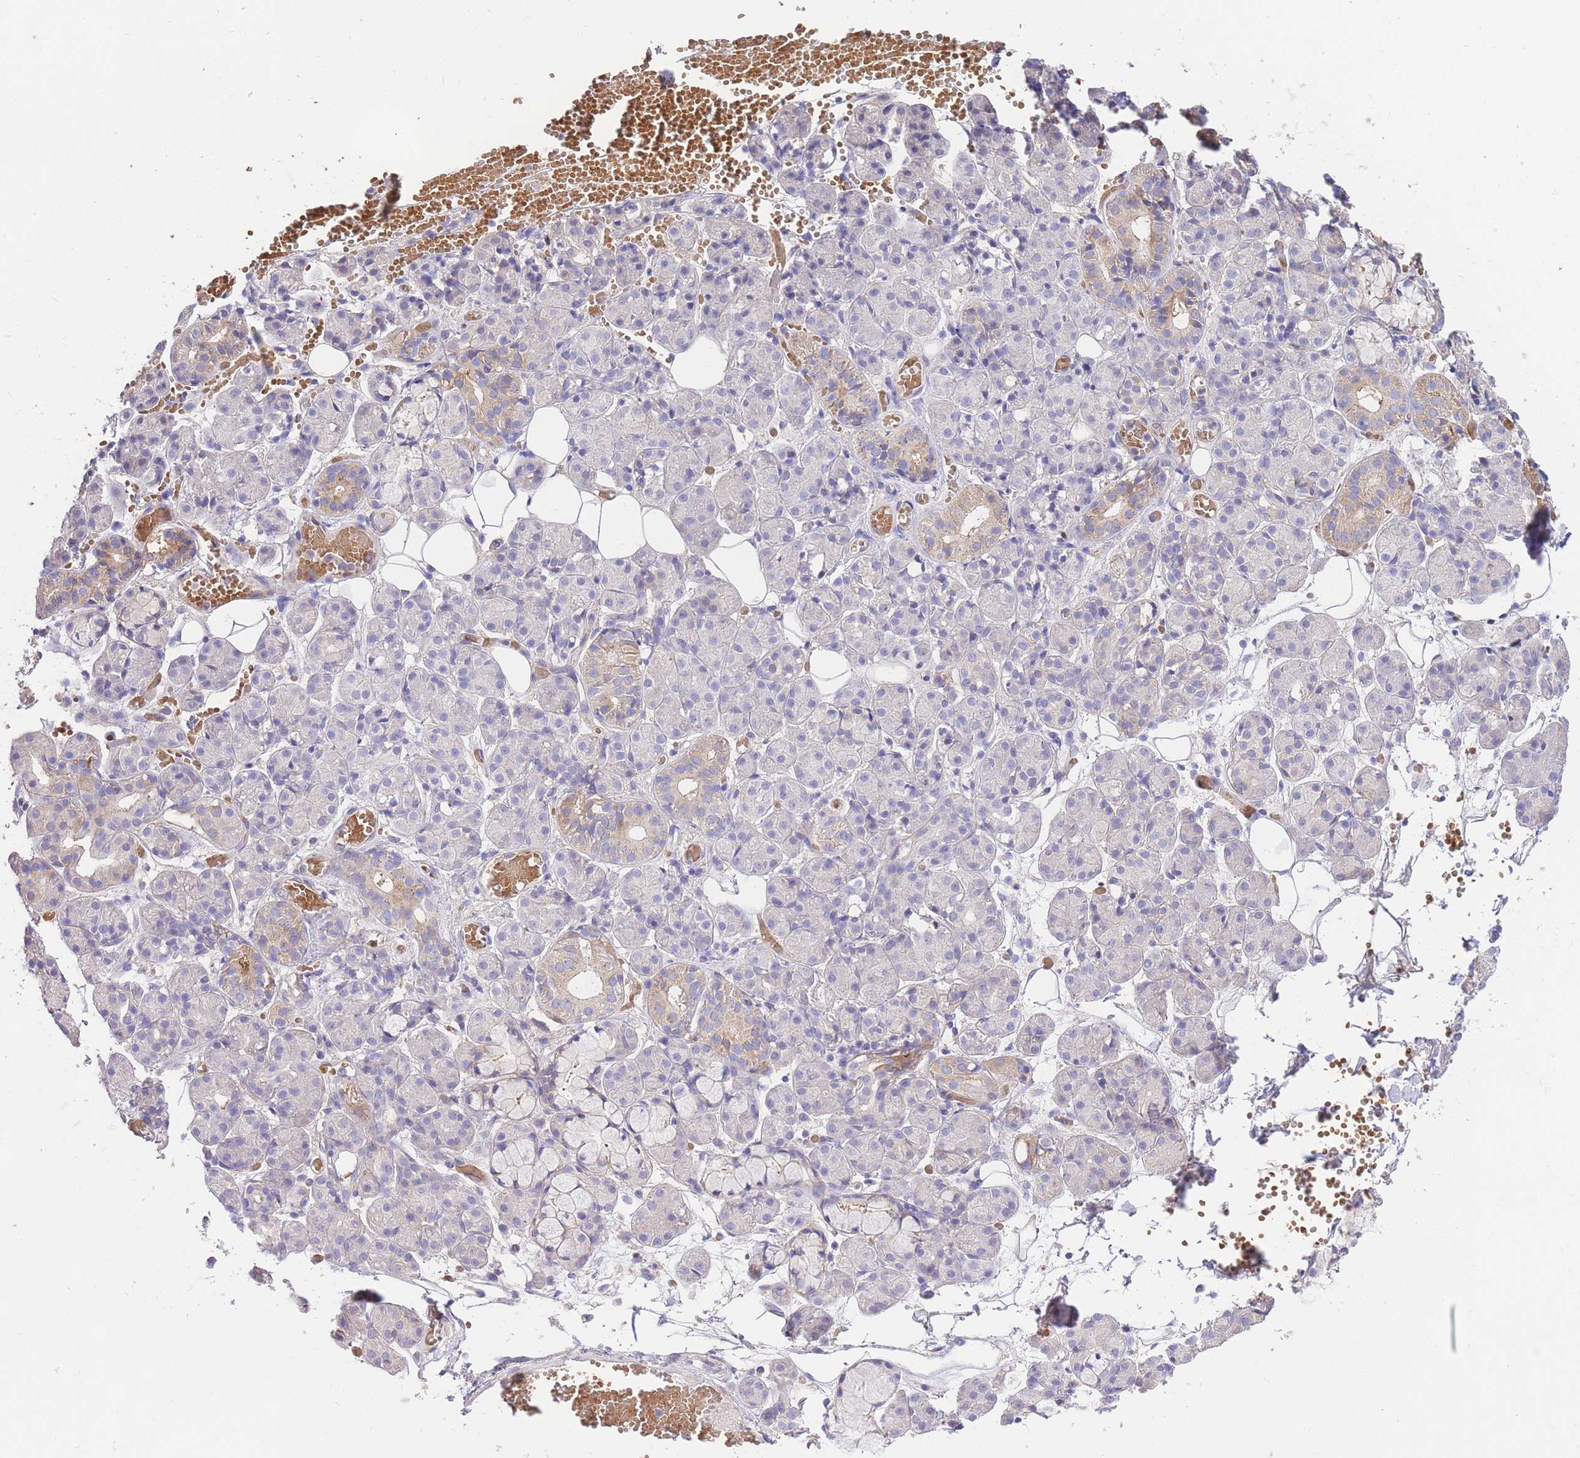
{"staining": {"intensity": "moderate", "quantity": "<25%", "location": "cytoplasmic/membranous"}, "tissue": "salivary gland", "cell_type": "Glandular cells", "image_type": "normal", "snomed": [{"axis": "morphology", "description": "Normal tissue, NOS"}, {"axis": "topography", "description": "Salivary gland"}], "caption": "Moderate cytoplasmic/membranous protein staining is present in about <25% of glandular cells in salivary gland.", "gene": "INSYN2B", "patient": {"sex": "male", "age": 63}}